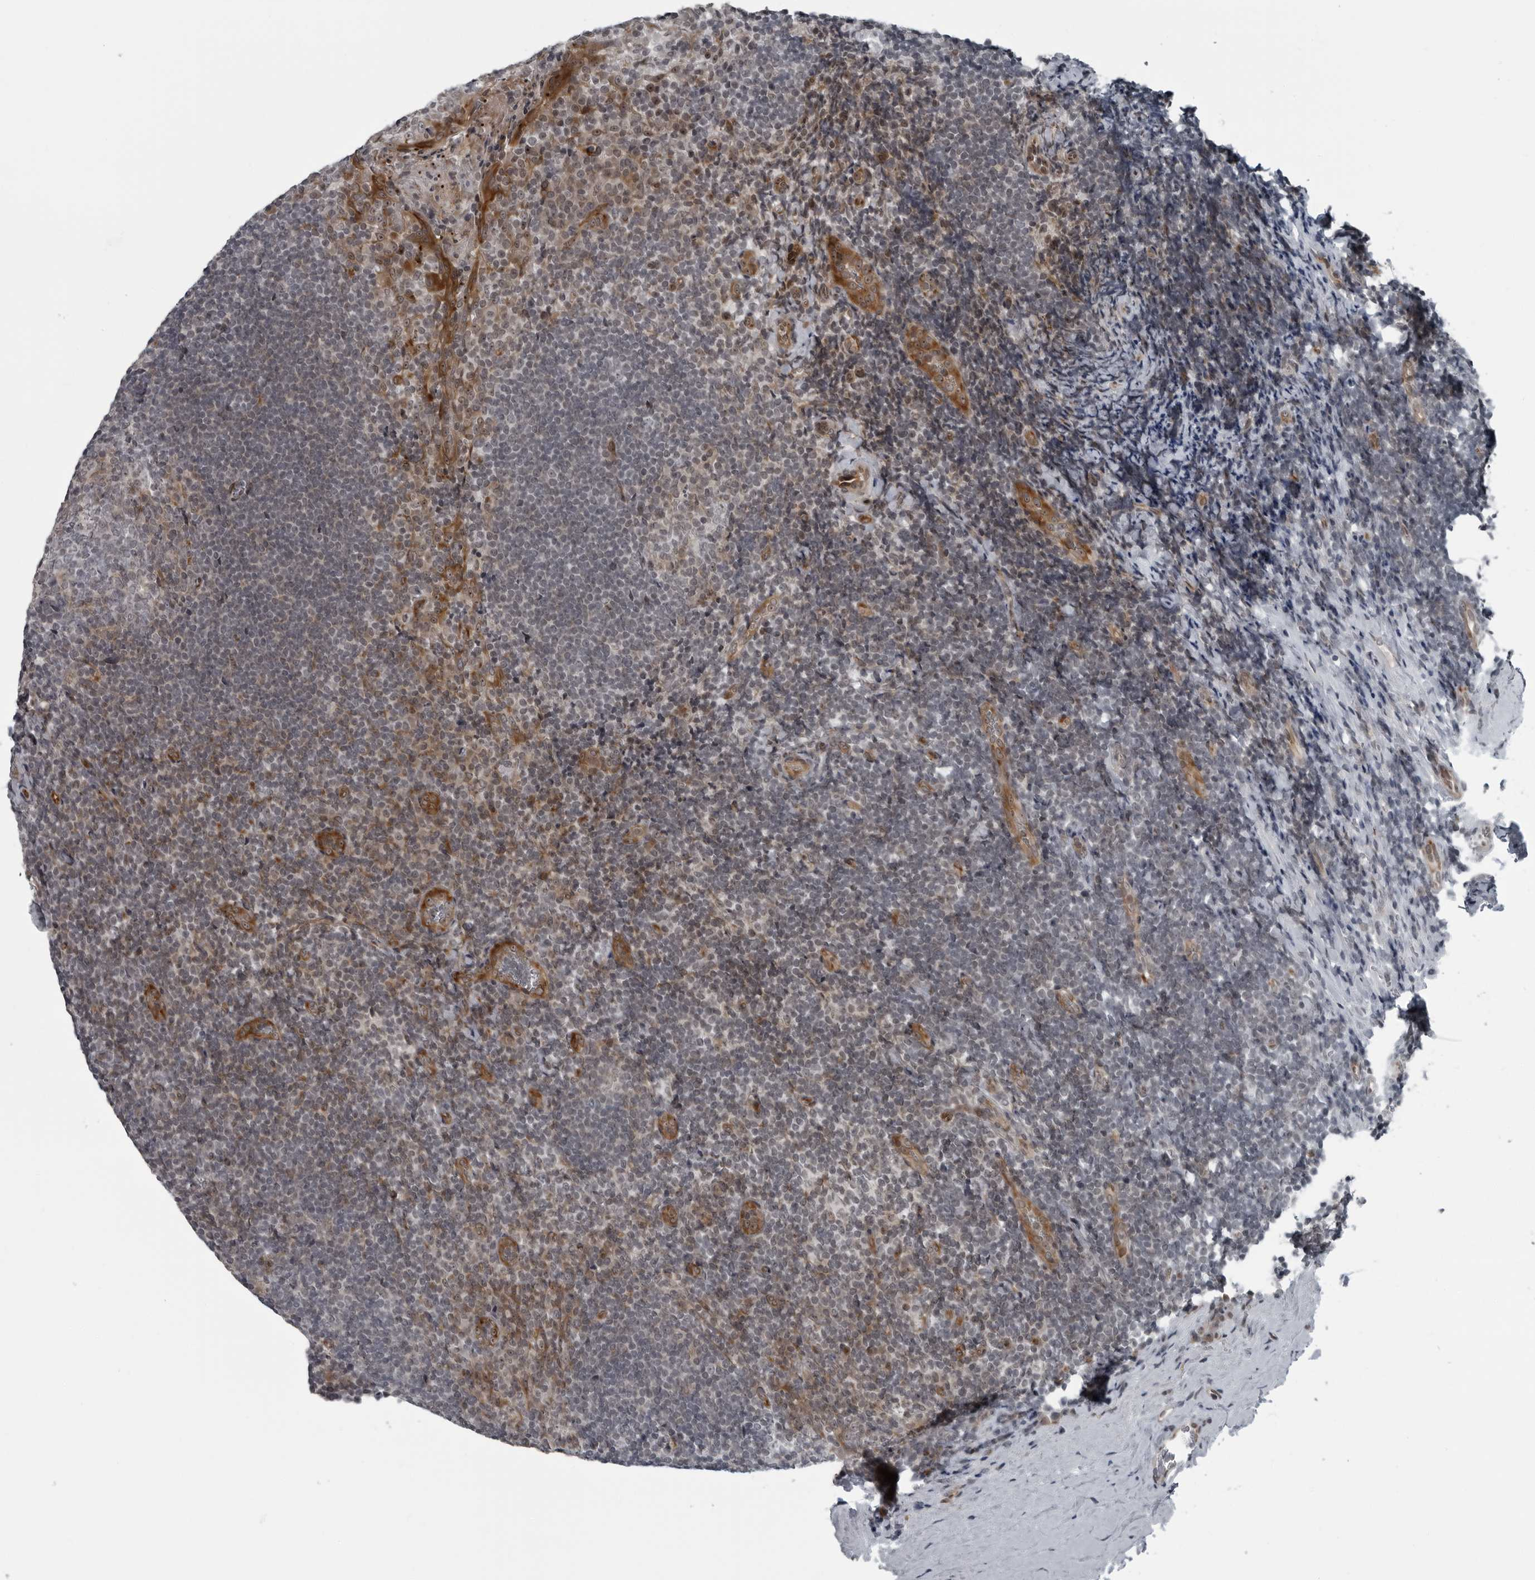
{"staining": {"intensity": "negative", "quantity": "none", "location": "none"}, "tissue": "tonsil", "cell_type": "Germinal center cells", "image_type": "normal", "snomed": [{"axis": "morphology", "description": "Normal tissue, NOS"}, {"axis": "topography", "description": "Tonsil"}], "caption": "An immunohistochemistry photomicrograph of benign tonsil is shown. There is no staining in germinal center cells of tonsil. (Brightfield microscopy of DAB (3,3'-diaminobenzidine) immunohistochemistry at high magnification).", "gene": "FAM102B", "patient": {"sex": "male", "age": 27}}